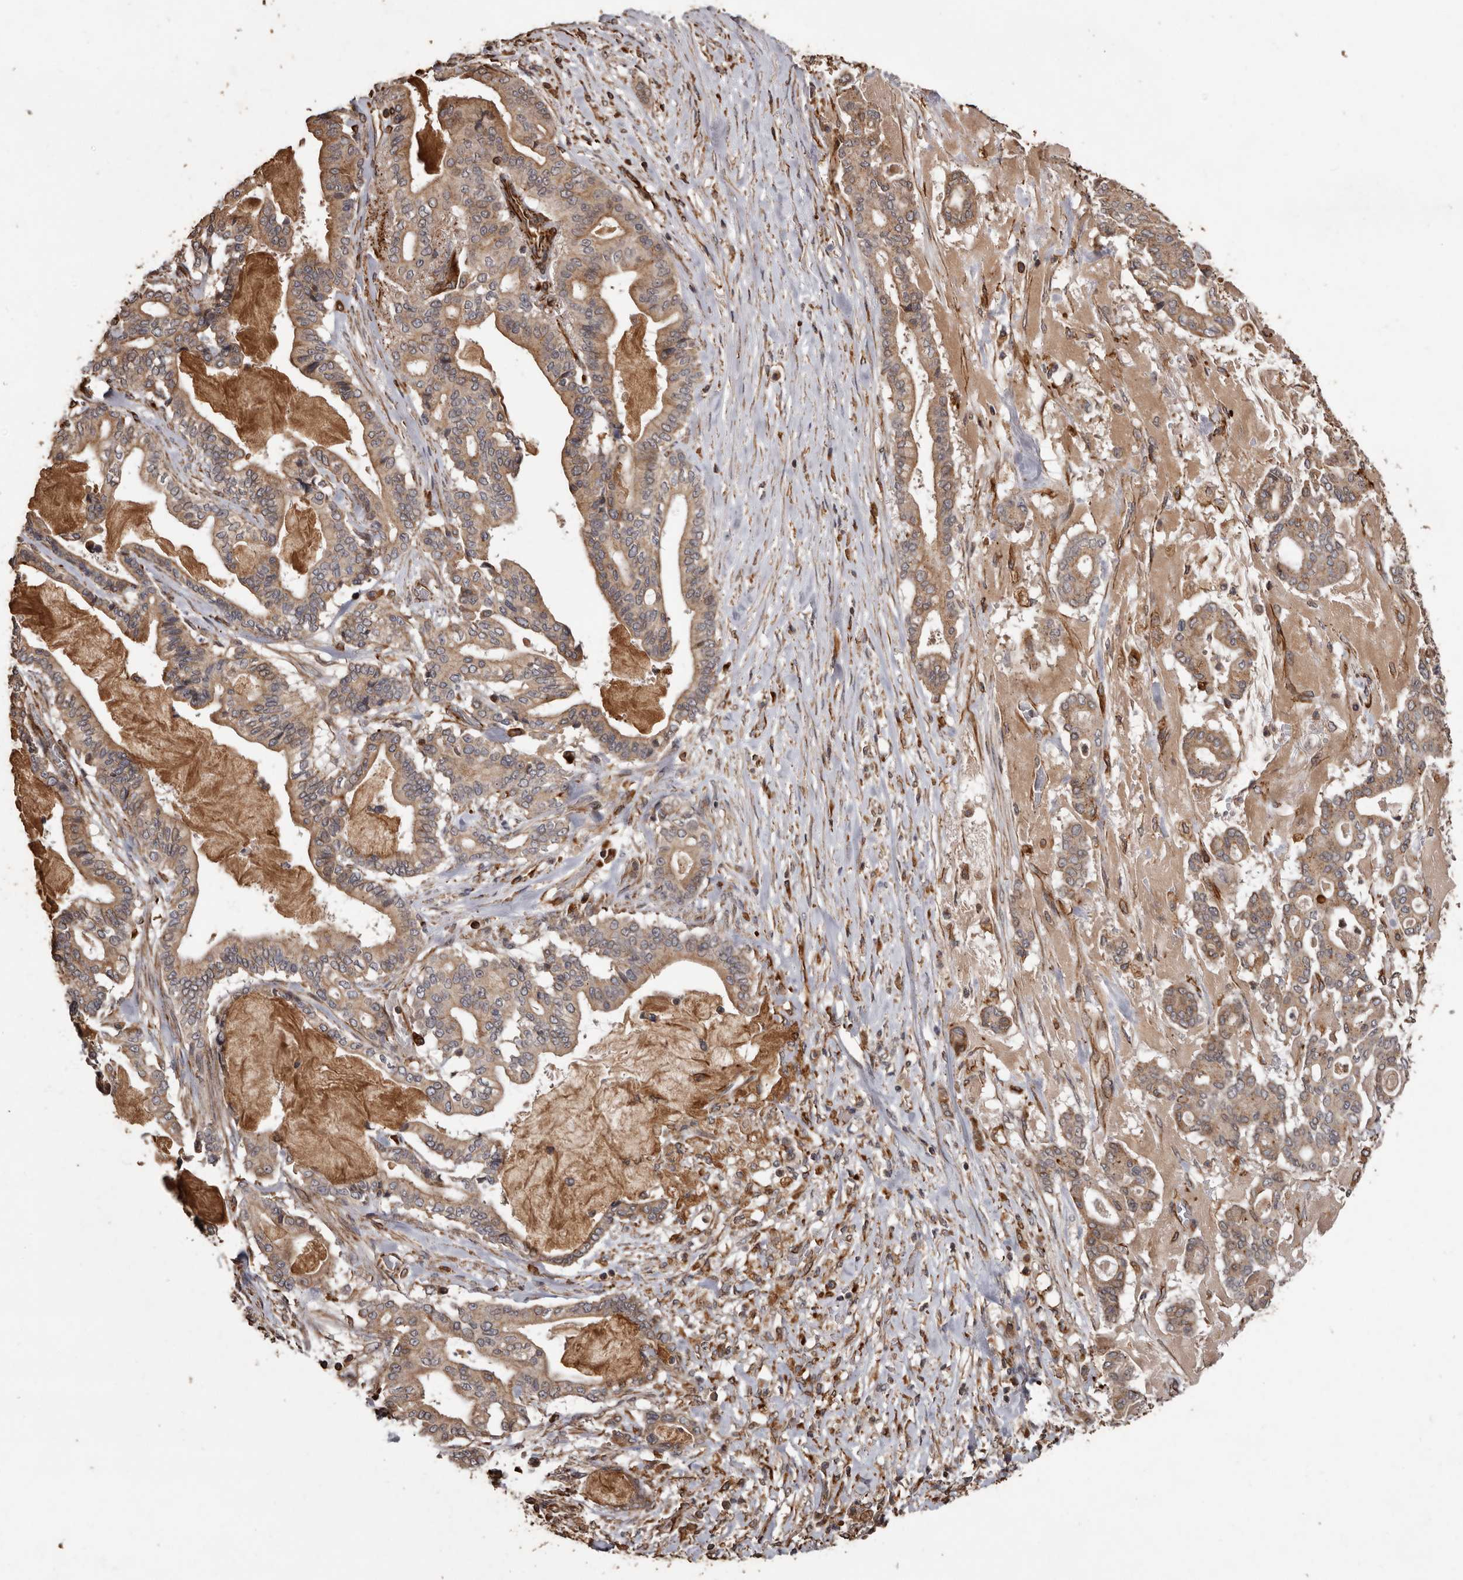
{"staining": {"intensity": "moderate", "quantity": ">75%", "location": "cytoplasmic/membranous"}, "tissue": "pancreatic cancer", "cell_type": "Tumor cells", "image_type": "cancer", "snomed": [{"axis": "morphology", "description": "Adenocarcinoma, NOS"}, {"axis": "topography", "description": "Pancreas"}], "caption": "Protein expression analysis of pancreatic adenocarcinoma exhibits moderate cytoplasmic/membranous staining in approximately >75% of tumor cells.", "gene": "BRAT1", "patient": {"sex": "male", "age": 63}}